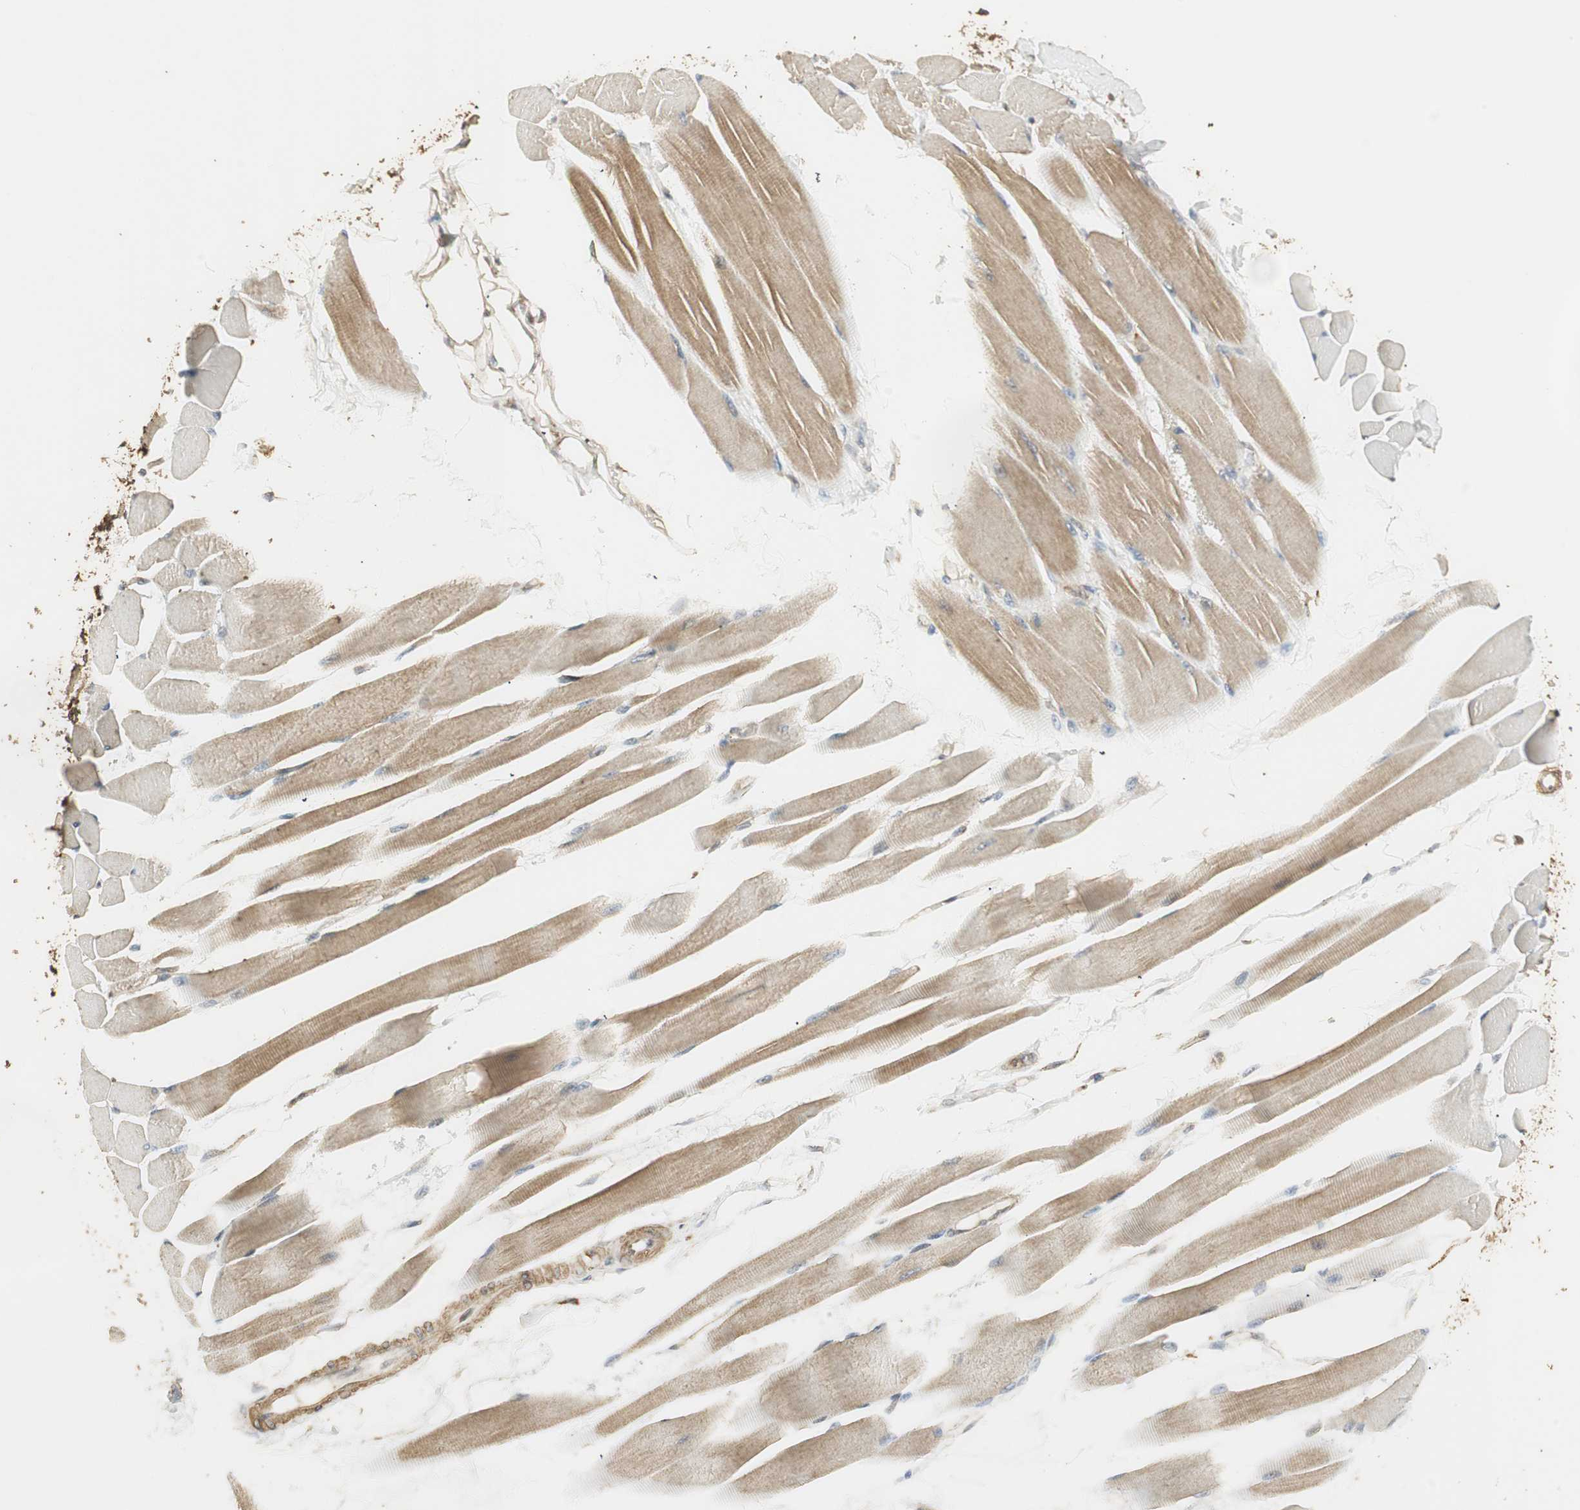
{"staining": {"intensity": "moderate", "quantity": "25%-75%", "location": "cytoplasmic/membranous"}, "tissue": "skeletal muscle", "cell_type": "Myocytes", "image_type": "normal", "snomed": [{"axis": "morphology", "description": "Normal tissue, NOS"}, {"axis": "topography", "description": "Skeletal muscle"}, {"axis": "topography", "description": "Peripheral nerve tissue"}], "caption": "About 25%-75% of myocytes in normal skeletal muscle demonstrate moderate cytoplasmic/membranous protein positivity as visualized by brown immunohistochemical staining.", "gene": "USP2", "patient": {"sex": "female", "age": 84}}